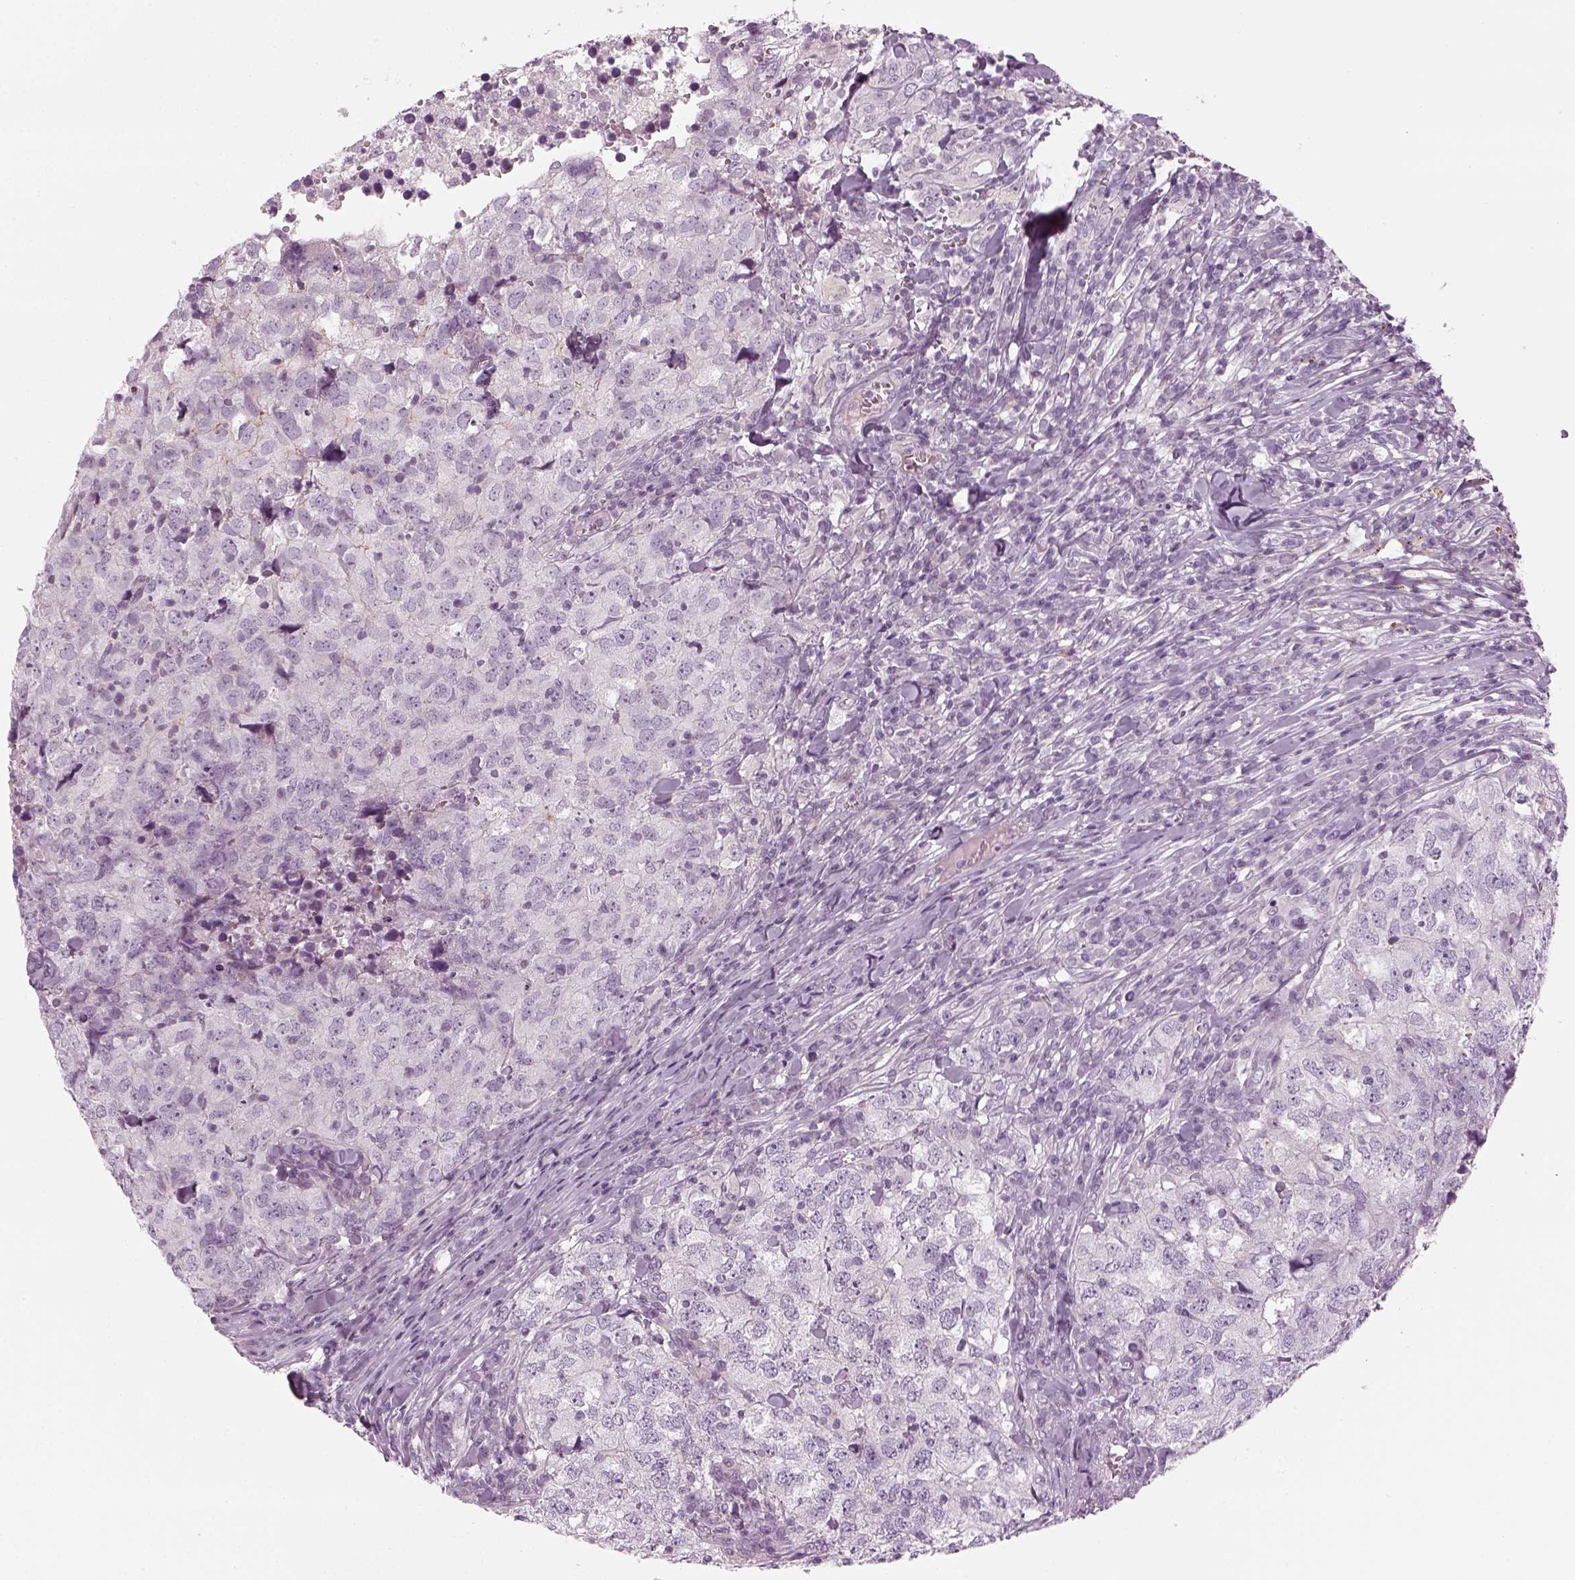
{"staining": {"intensity": "negative", "quantity": "none", "location": "none"}, "tissue": "breast cancer", "cell_type": "Tumor cells", "image_type": "cancer", "snomed": [{"axis": "morphology", "description": "Duct carcinoma"}, {"axis": "topography", "description": "Breast"}], "caption": "The histopathology image exhibits no staining of tumor cells in breast cancer (invasive ductal carcinoma).", "gene": "LRRIQ3", "patient": {"sex": "female", "age": 30}}